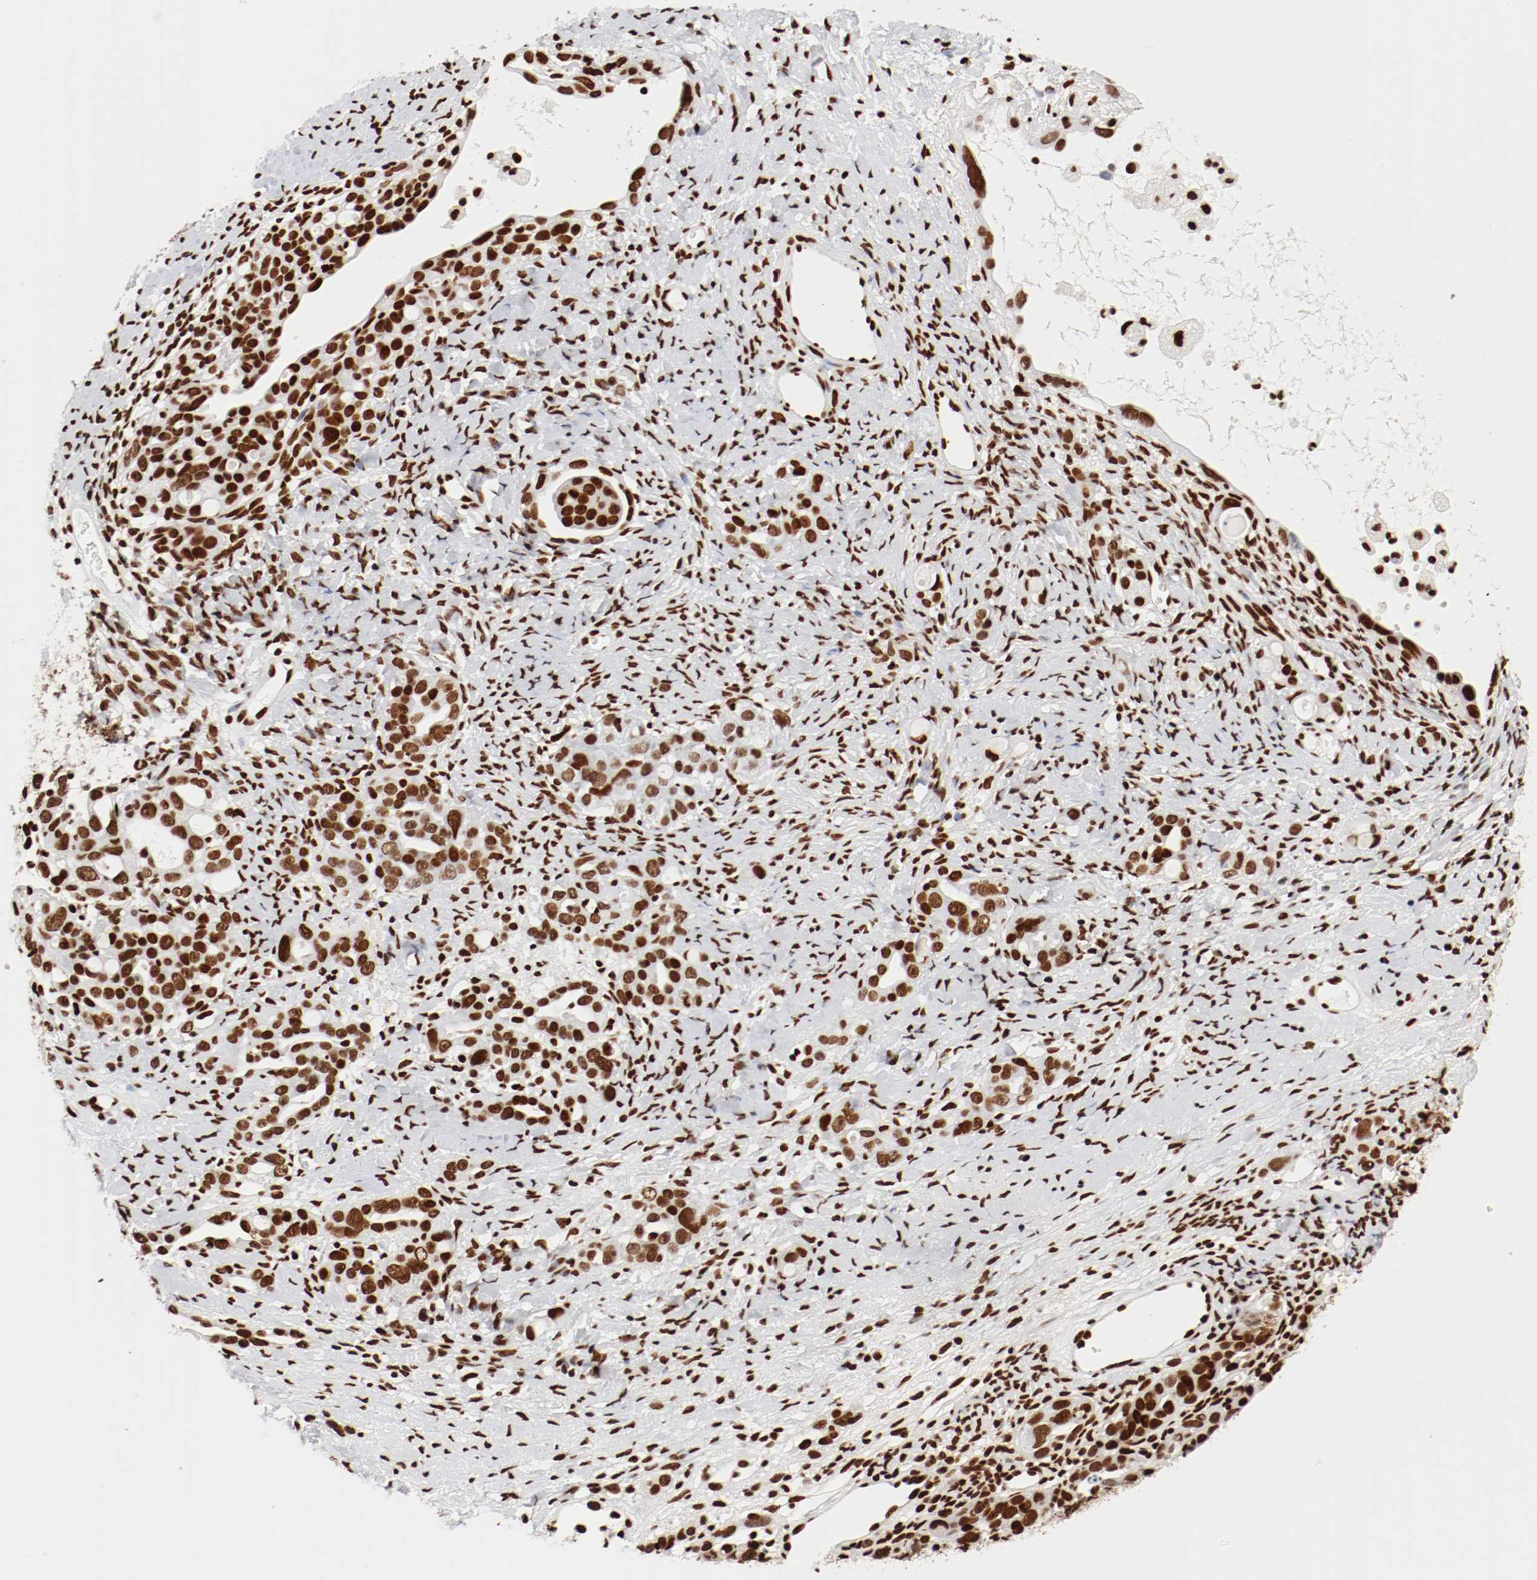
{"staining": {"intensity": "strong", "quantity": ">75%", "location": "nuclear"}, "tissue": "ovarian cancer", "cell_type": "Tumor cells", "image_type": "cancer", "snomed": [{"axis": "morphology", "description": "Cystadenocarcinoma, serous, NOS"}, {"axis": "topography", "description": "Ovary"}], "caption": "Brown immunohistochemical staining in ovarian cancer shows strong nuclear expression in approximately >75% of tumor cells.", "gene": "CTBP1", "patient": {"sex": "female", "age": 66}}